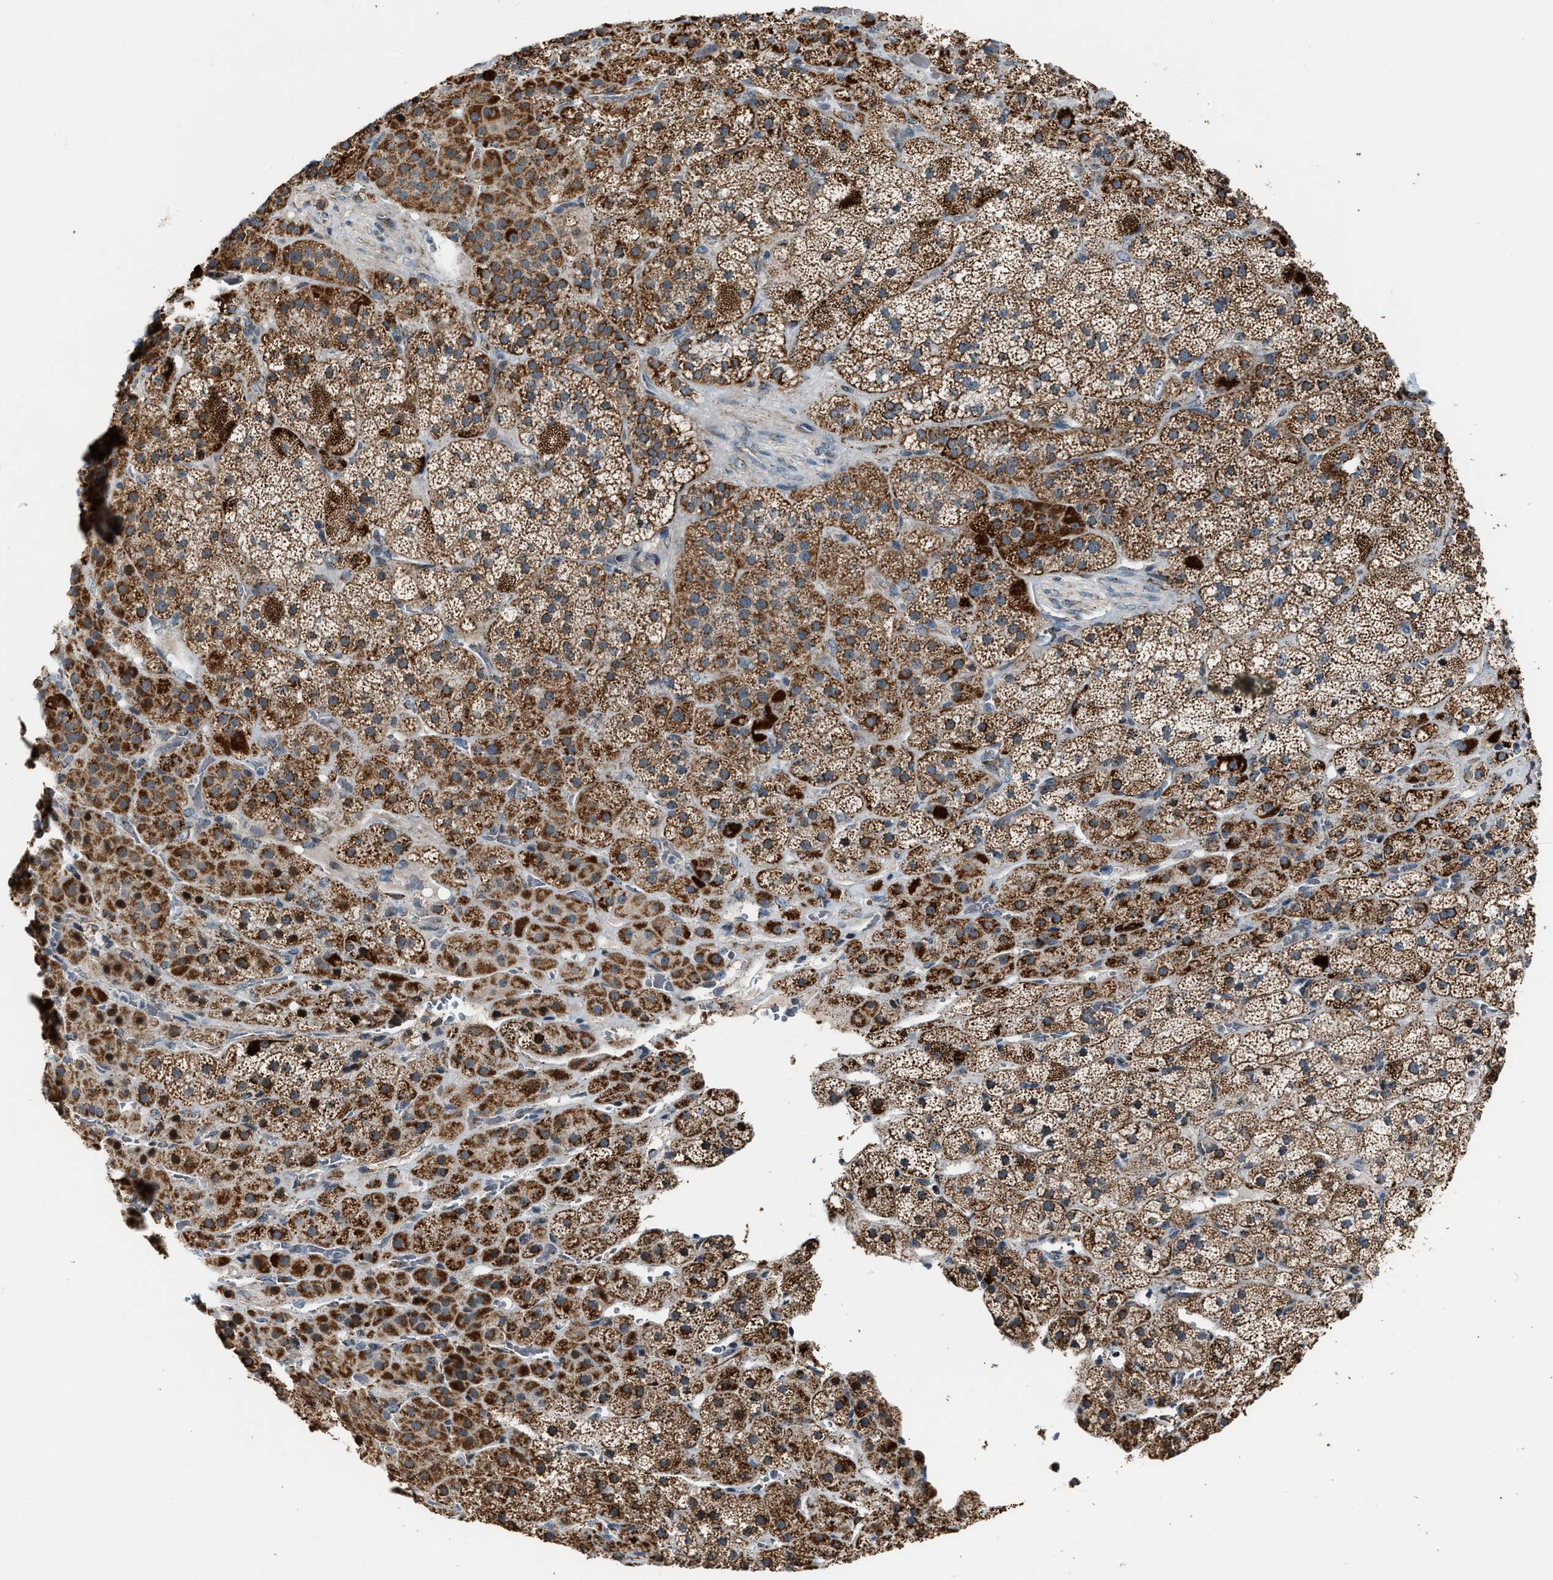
{"staining": {"intensity": "strong", "quantity": ">75%", "location": "cytoplasmic/membranous"}, "tissue": "adrenal gland", "cell_type": "Glandular cells", "image_type": "normal", "snomed": [{"axis": "morphology", "description": "Normal tissue, NOS"}, {"axis": "topography", "description": "Adrenal gland"}], "caption": "Adrenal gland stained with DAB immunohistochemistry shows high levels of strong cytoplasmic/membranous staining in approximately >75% of glandular cells.", "gene": "CHN2", "patient": {"sex": "male", "age": 57}}